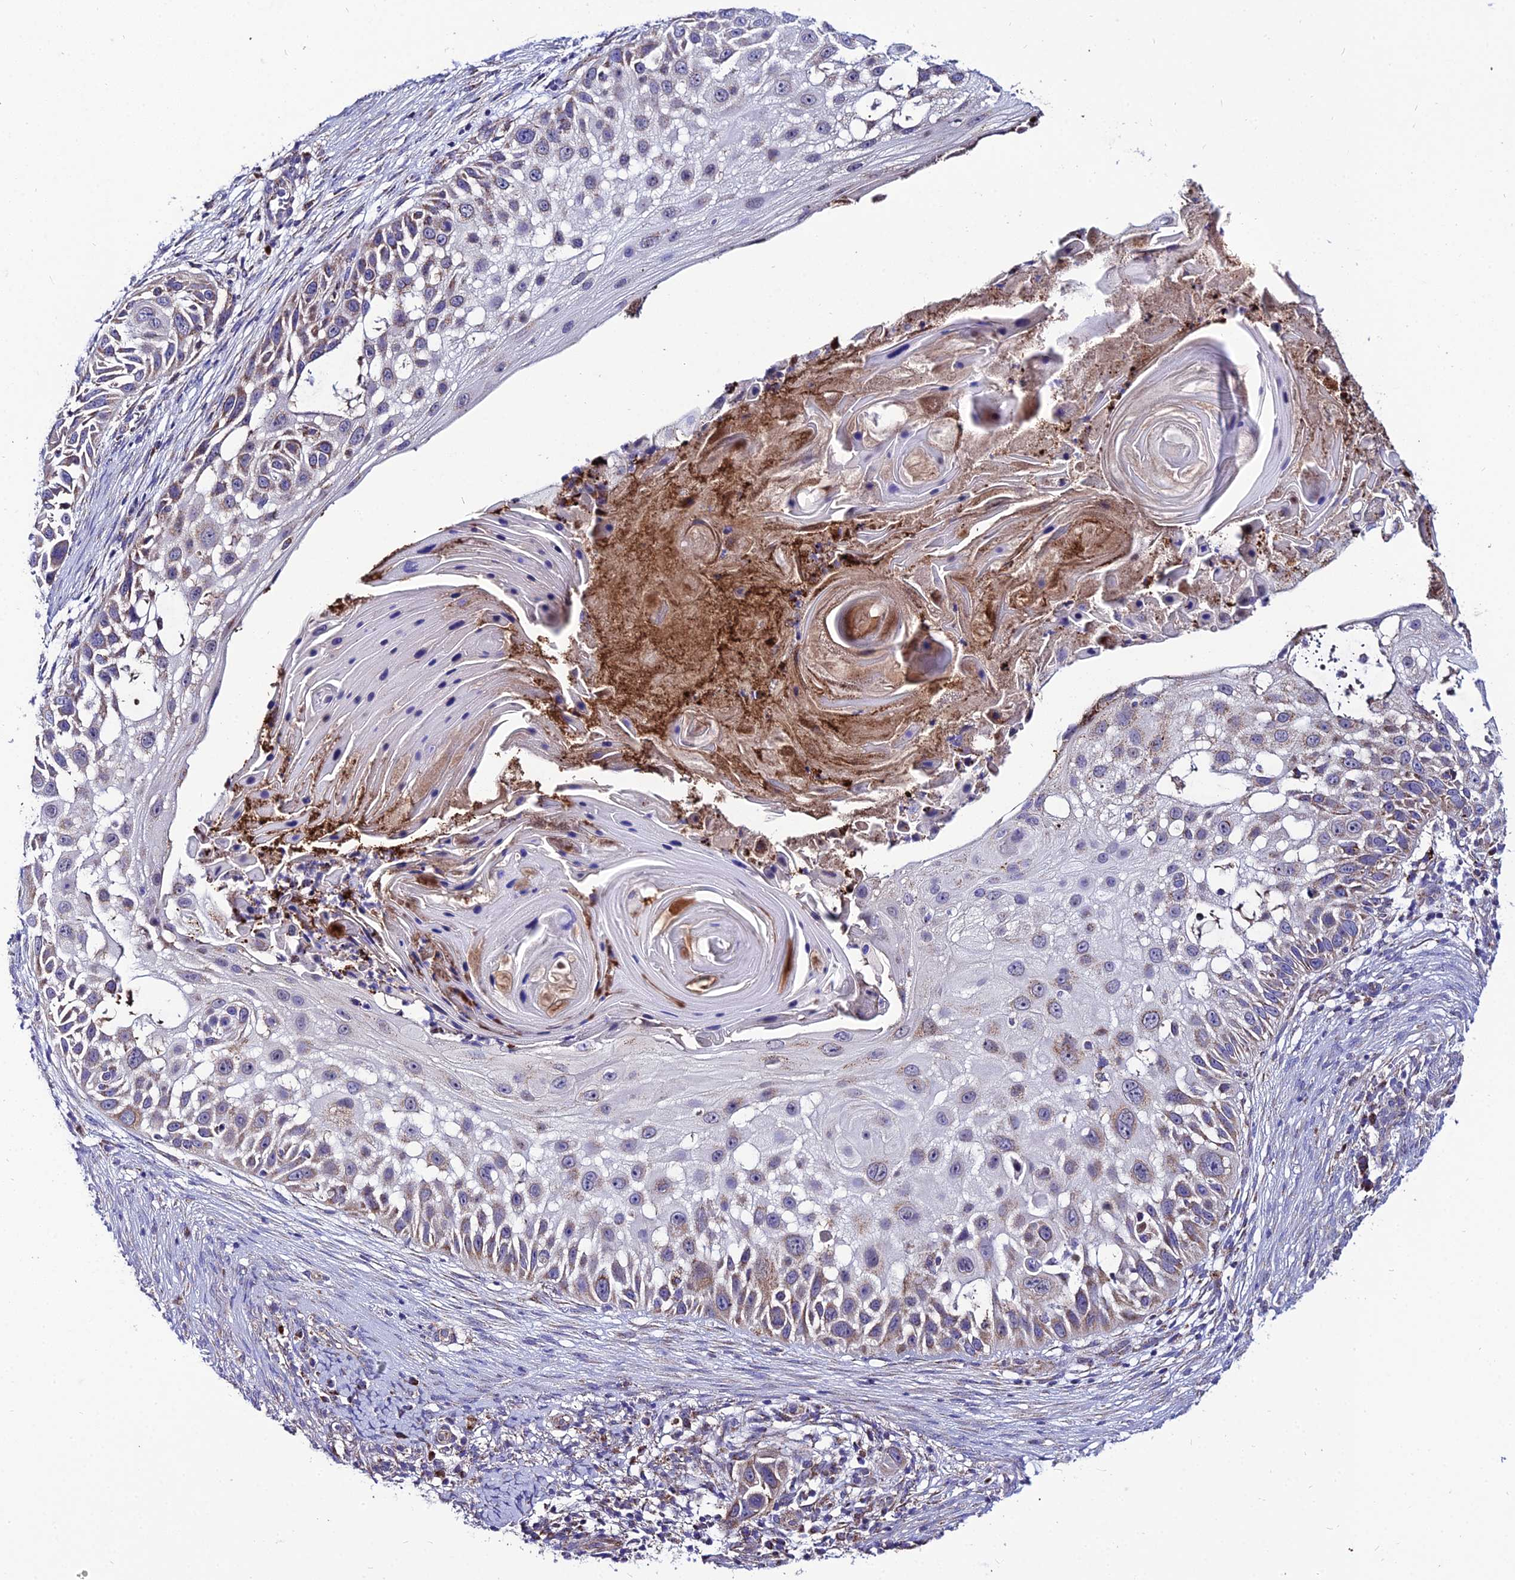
{"staining": {"intensity": "moderate", "quantity": "25%-75%", "location": "cytoplasmic/membranous"}, "tissue": "skin cancer", "cell_type": "Tumor cells", "image_type": "cancer", "snomed": [{"axis": "morphology", "description": "Squamous cell carcinoma, NOS"}, {"axis": "topography", "description": "Skin"}], "caption": "DAB (3,3'-diaminobenzidine) immunohistochemical staining of human squamous cell carcinoma (skin) shows moderate cytoplasmic/membranous protein positivity in approximately 25%-75% of tumor cells.", "gene": "PSMD2", "patient": {"sex": "female", "age": 44}}